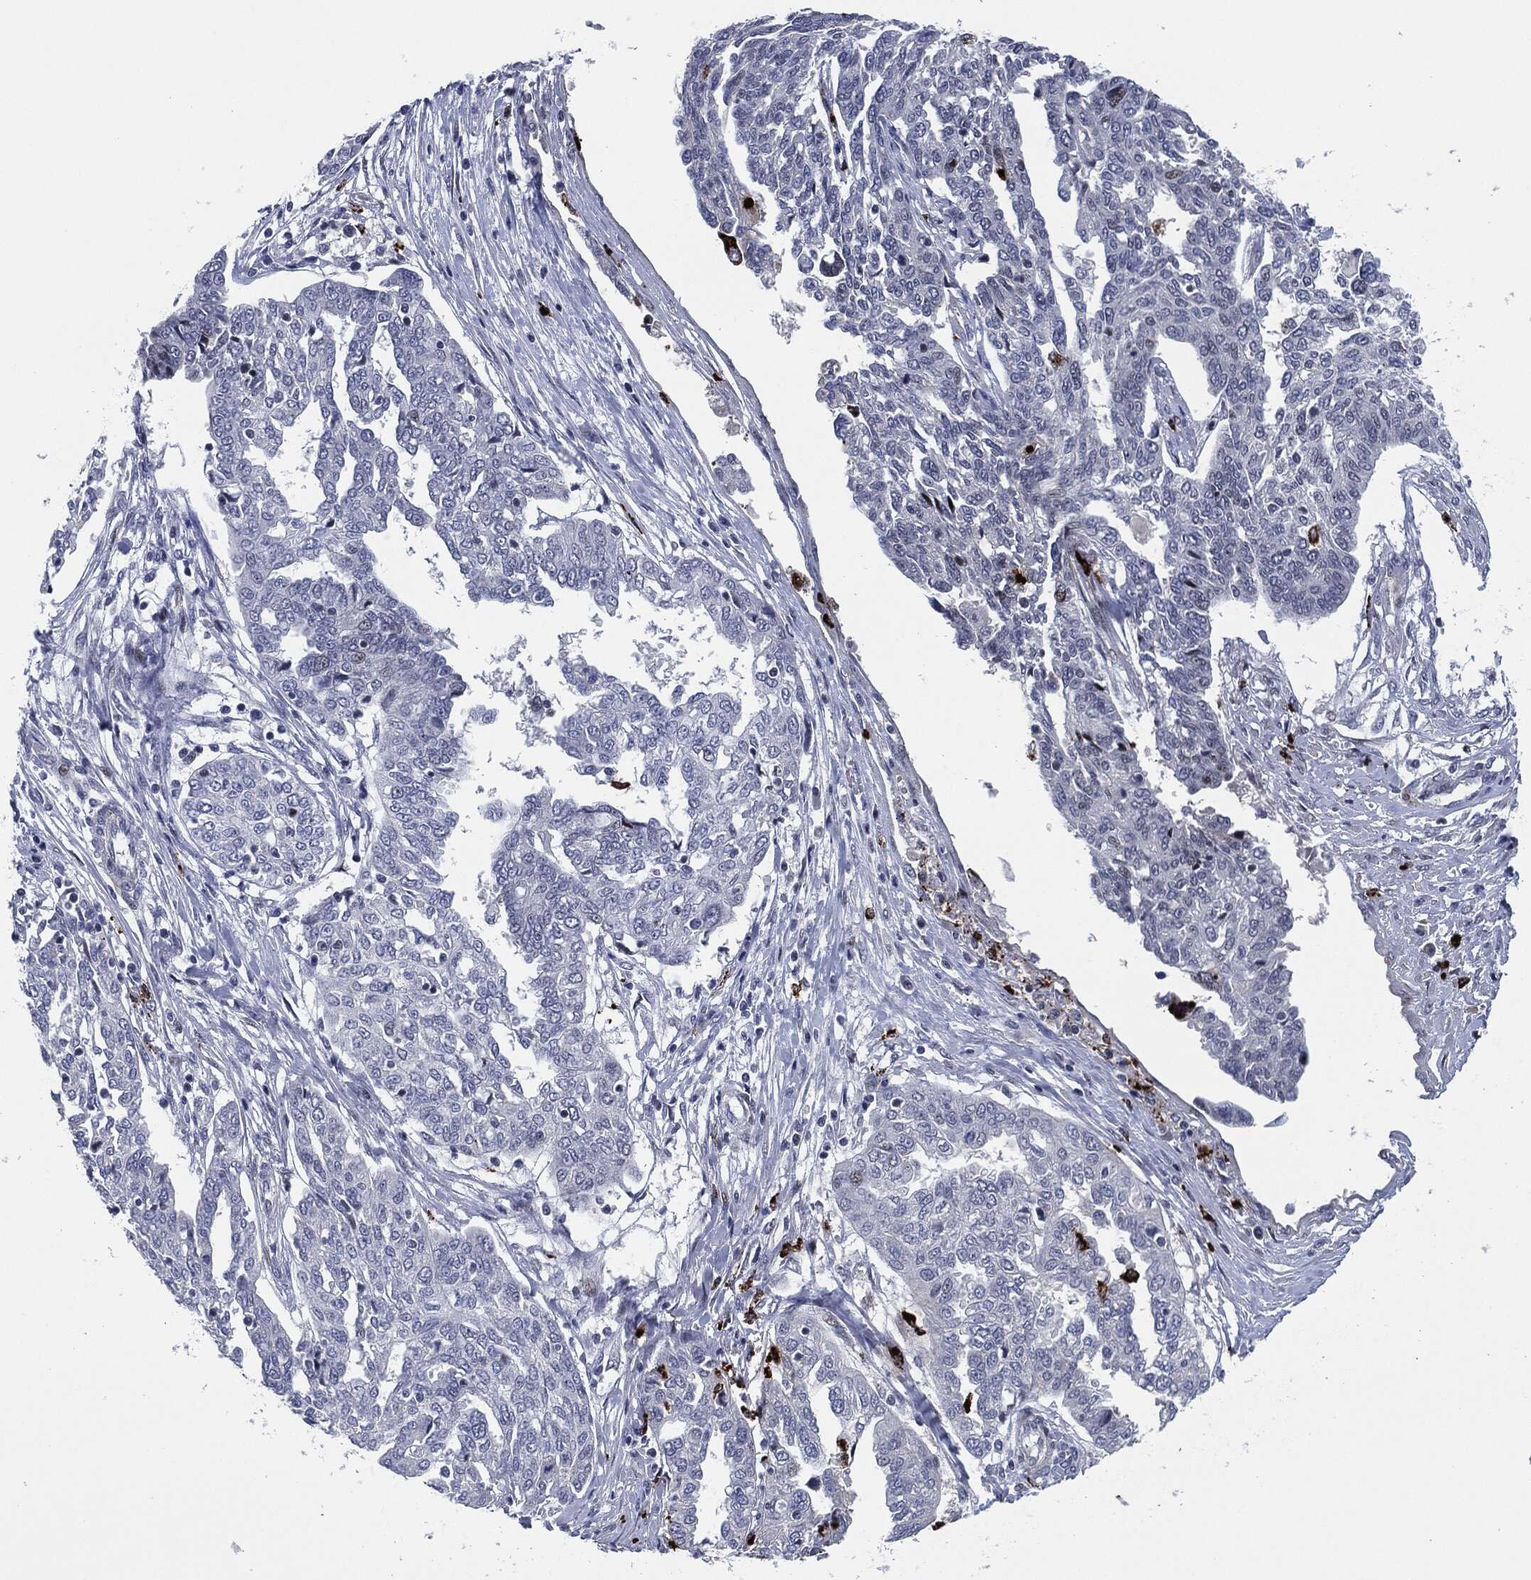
{"staining": {"intensity": "weak", "quantity": "25%-75%", "location": "nuclear"}, "tissue": "ovarian cancer", "cell_type": "Tumor cells", "image_type": "cancer", "snomed": [{"axis": "morphology", "description": "Cystadenocarcinoma, serous, NOS"}, {"axis": "topography", "description": "Ovary"}], "caption": "Immunohistochemical staining of human ovarian serous cystadenocarcinoma displays low levels of weak nuclear protein positivity in approximately 25%-75% of tumor cells.", "gene": "MPO", "patient": {"sex": "female", "age": 67}}